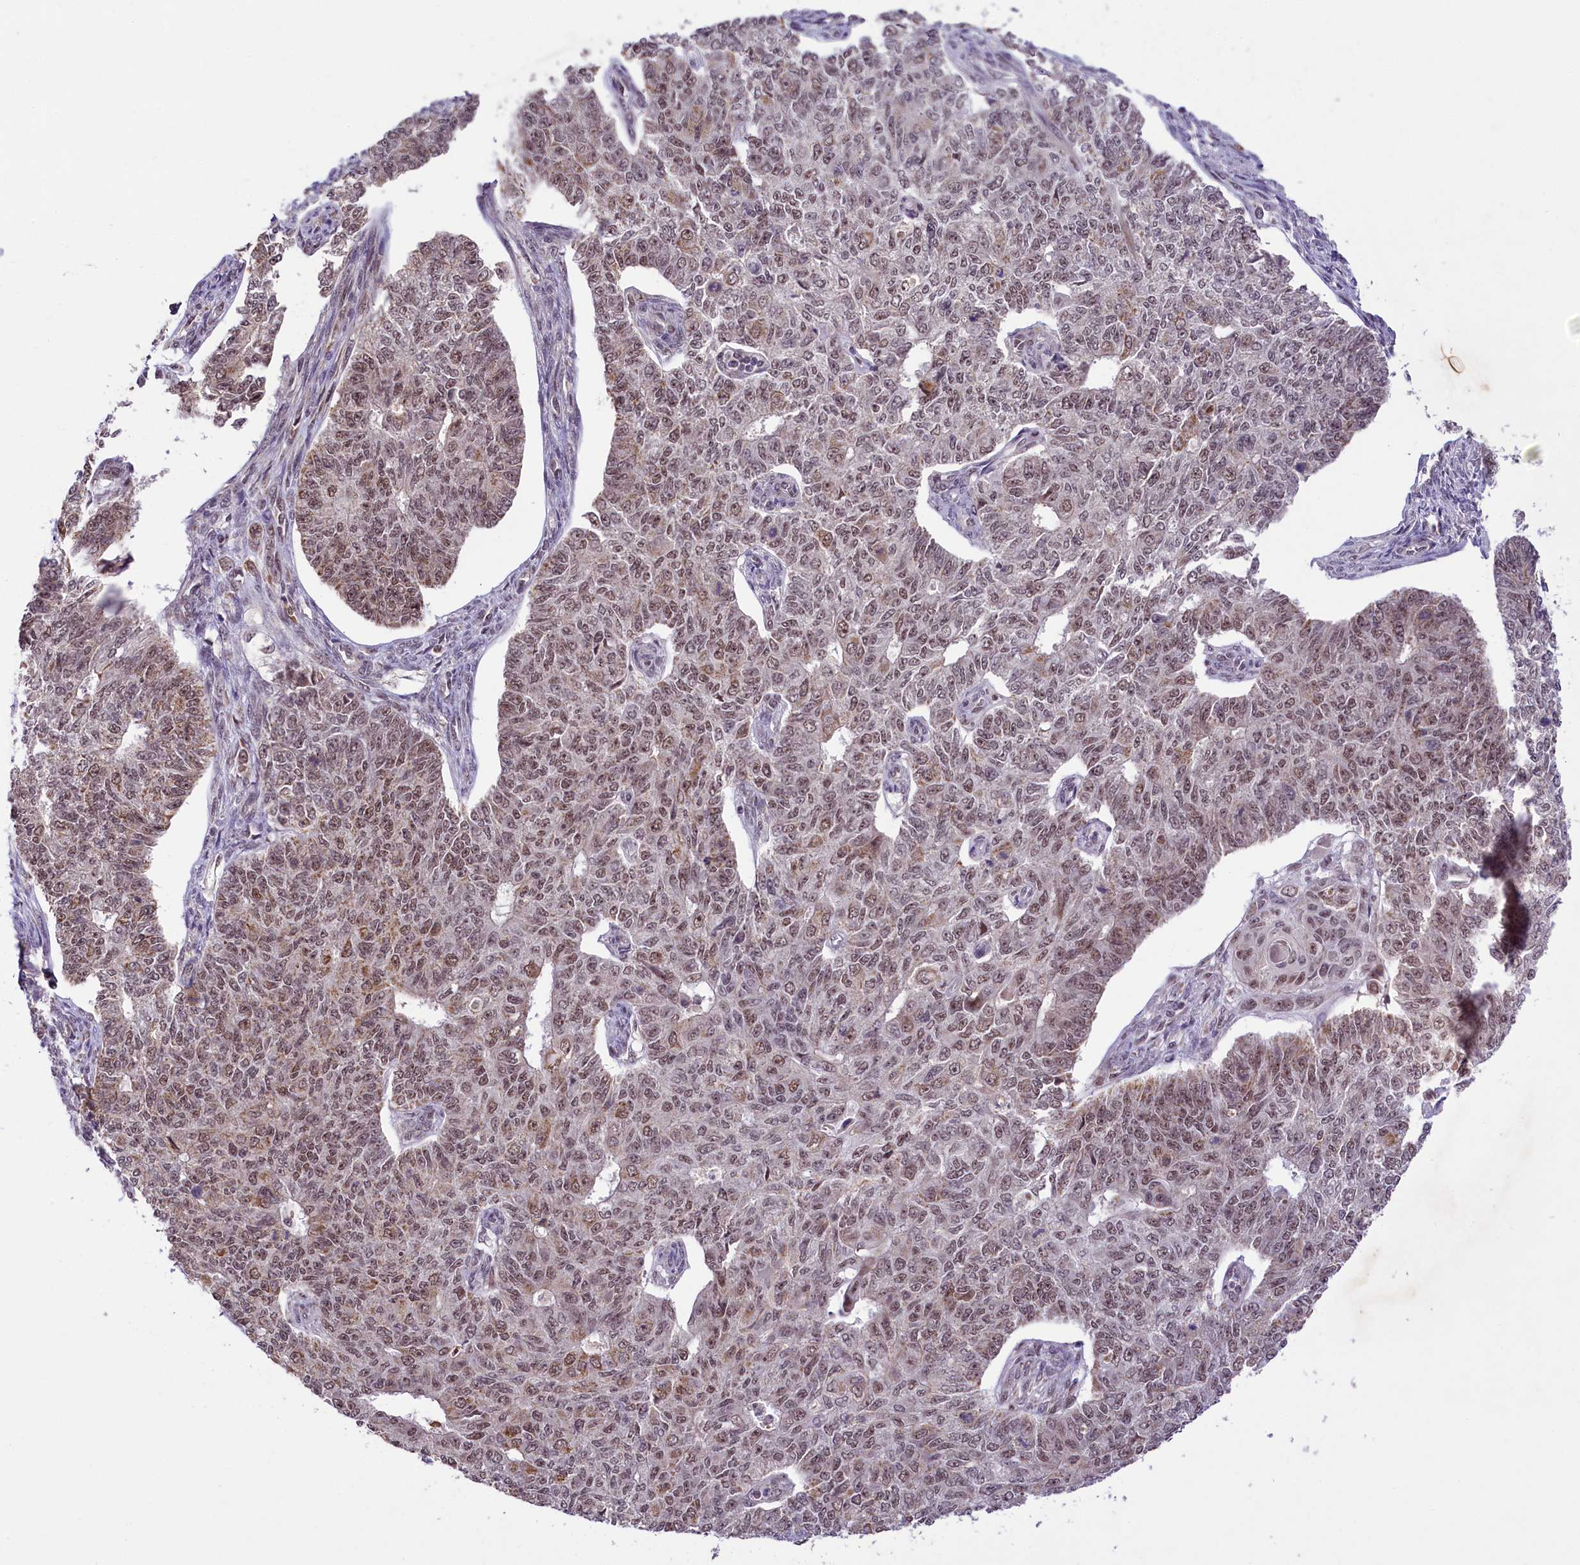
{"staining": {"intensity": "moderate", "quantity": ">75%", "location": "nuclear"}, "tissue": "endometrial cancer", "cell_type": "Tumor cells", "image_type": "cancer", "snomed": [{"axis": "morphology", "description": "Adenocarcinoma, NOS"}, {"axis": "topography", "description": "Endometrium"}], "caption": "Protein staining of endometrial cancer (adenocarcinoma) tissue exhibits moderate nuclear staining in about >75% of tumor cells.", "gene": "PAF1", "patient": {"sex": "female", "age": 32}}